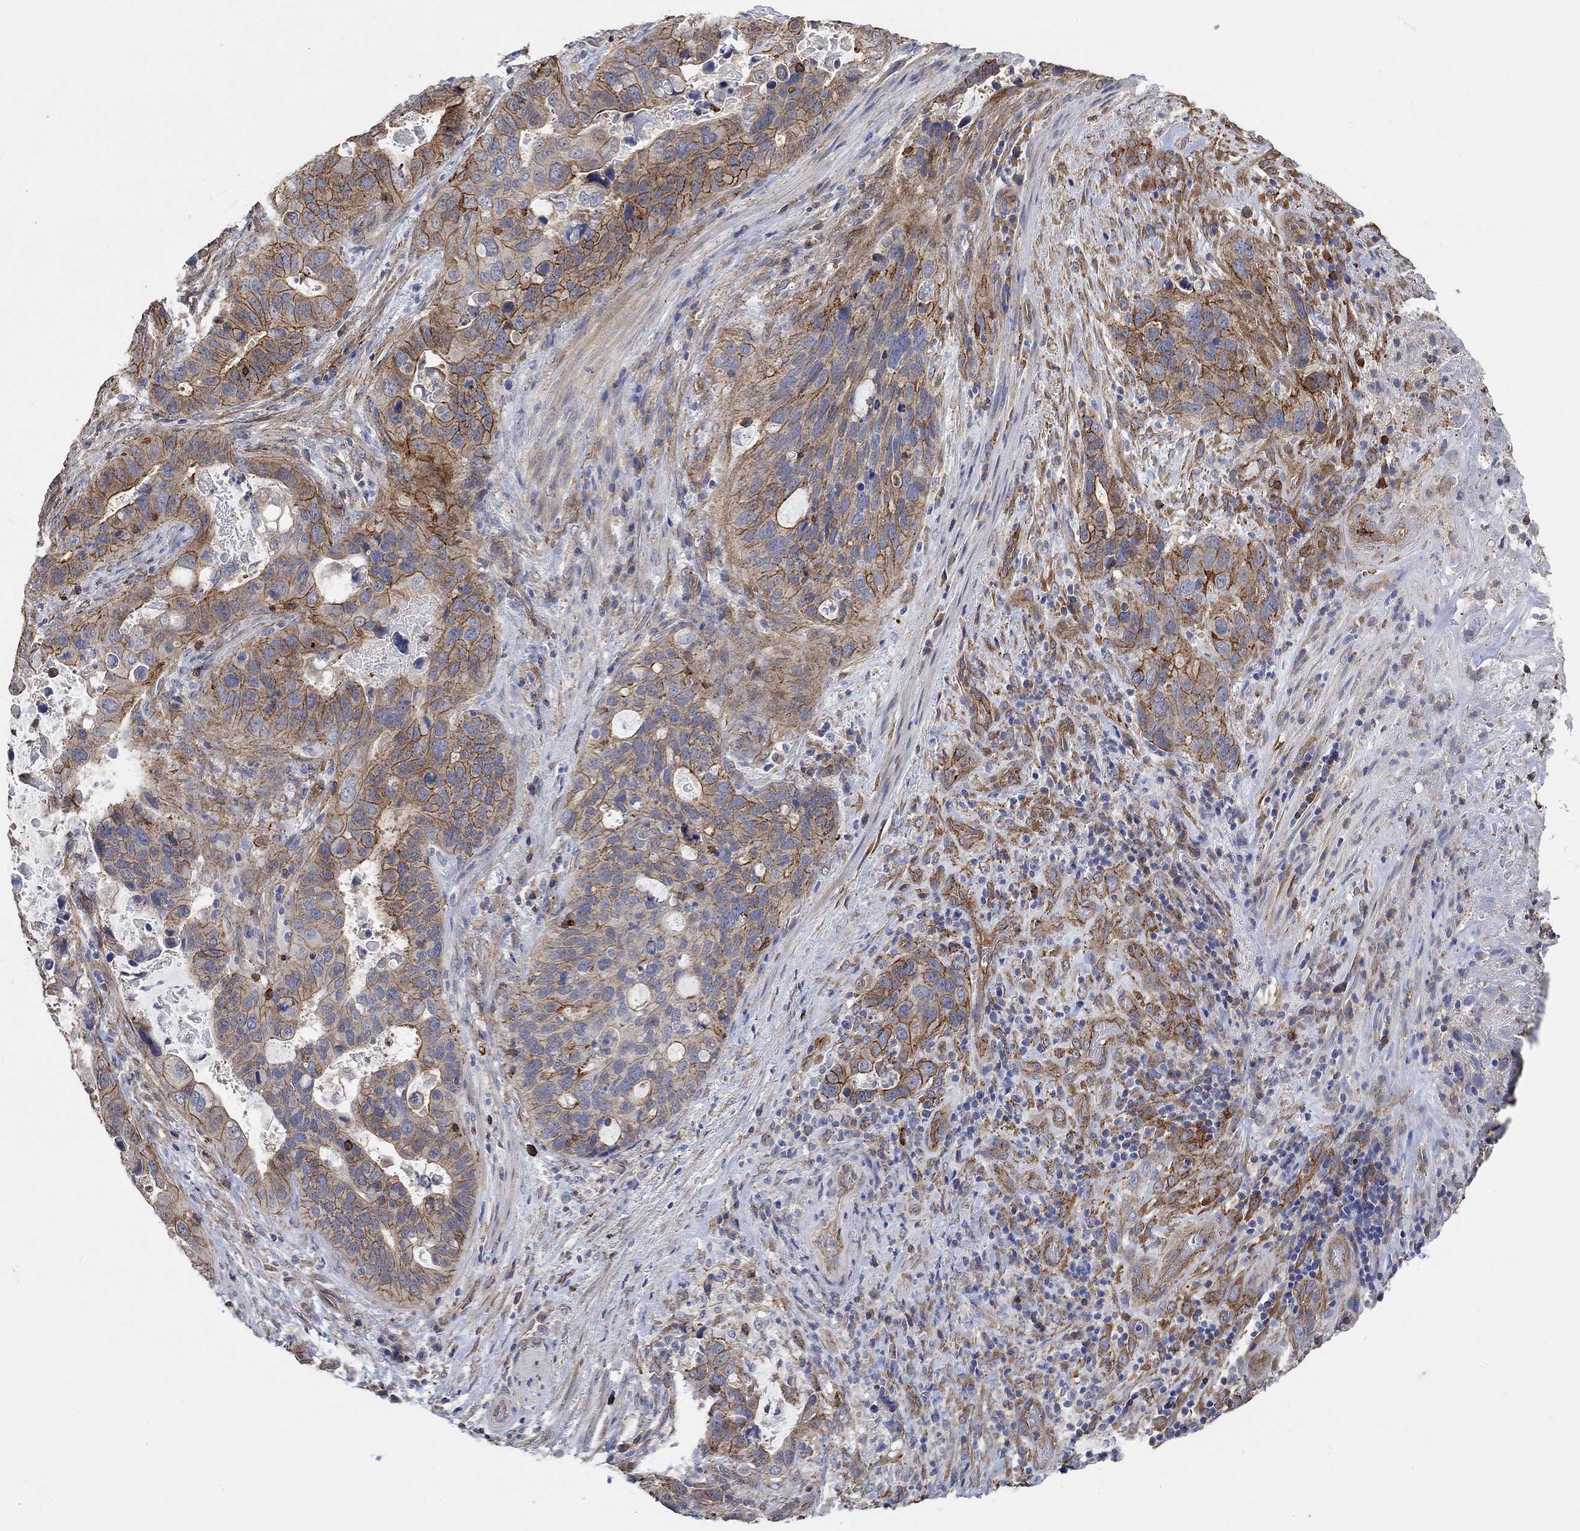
{"staining": {"intensity": "strong", "quantity": "<25%", "location": "cytoplasmic/membranous"}, "tissue": "stomach cancer", "cell_type": "Tumor cells", "image_type": "cancer", "snomed": [{"axis": "morphology", "description": "Adenocarcinoma, NOS"}, {"axis": "topography", "description": "Stomach"}], "caption": "A high-resolution micrograph shows immunohistochemistry staining of stomach adenocarcinoma, which reveals strong cytoplasmic/membranous expression in approximately <25% of tumor cells.", "gene": "SYT16", "patient": {"sex": "male", "age": 54}}